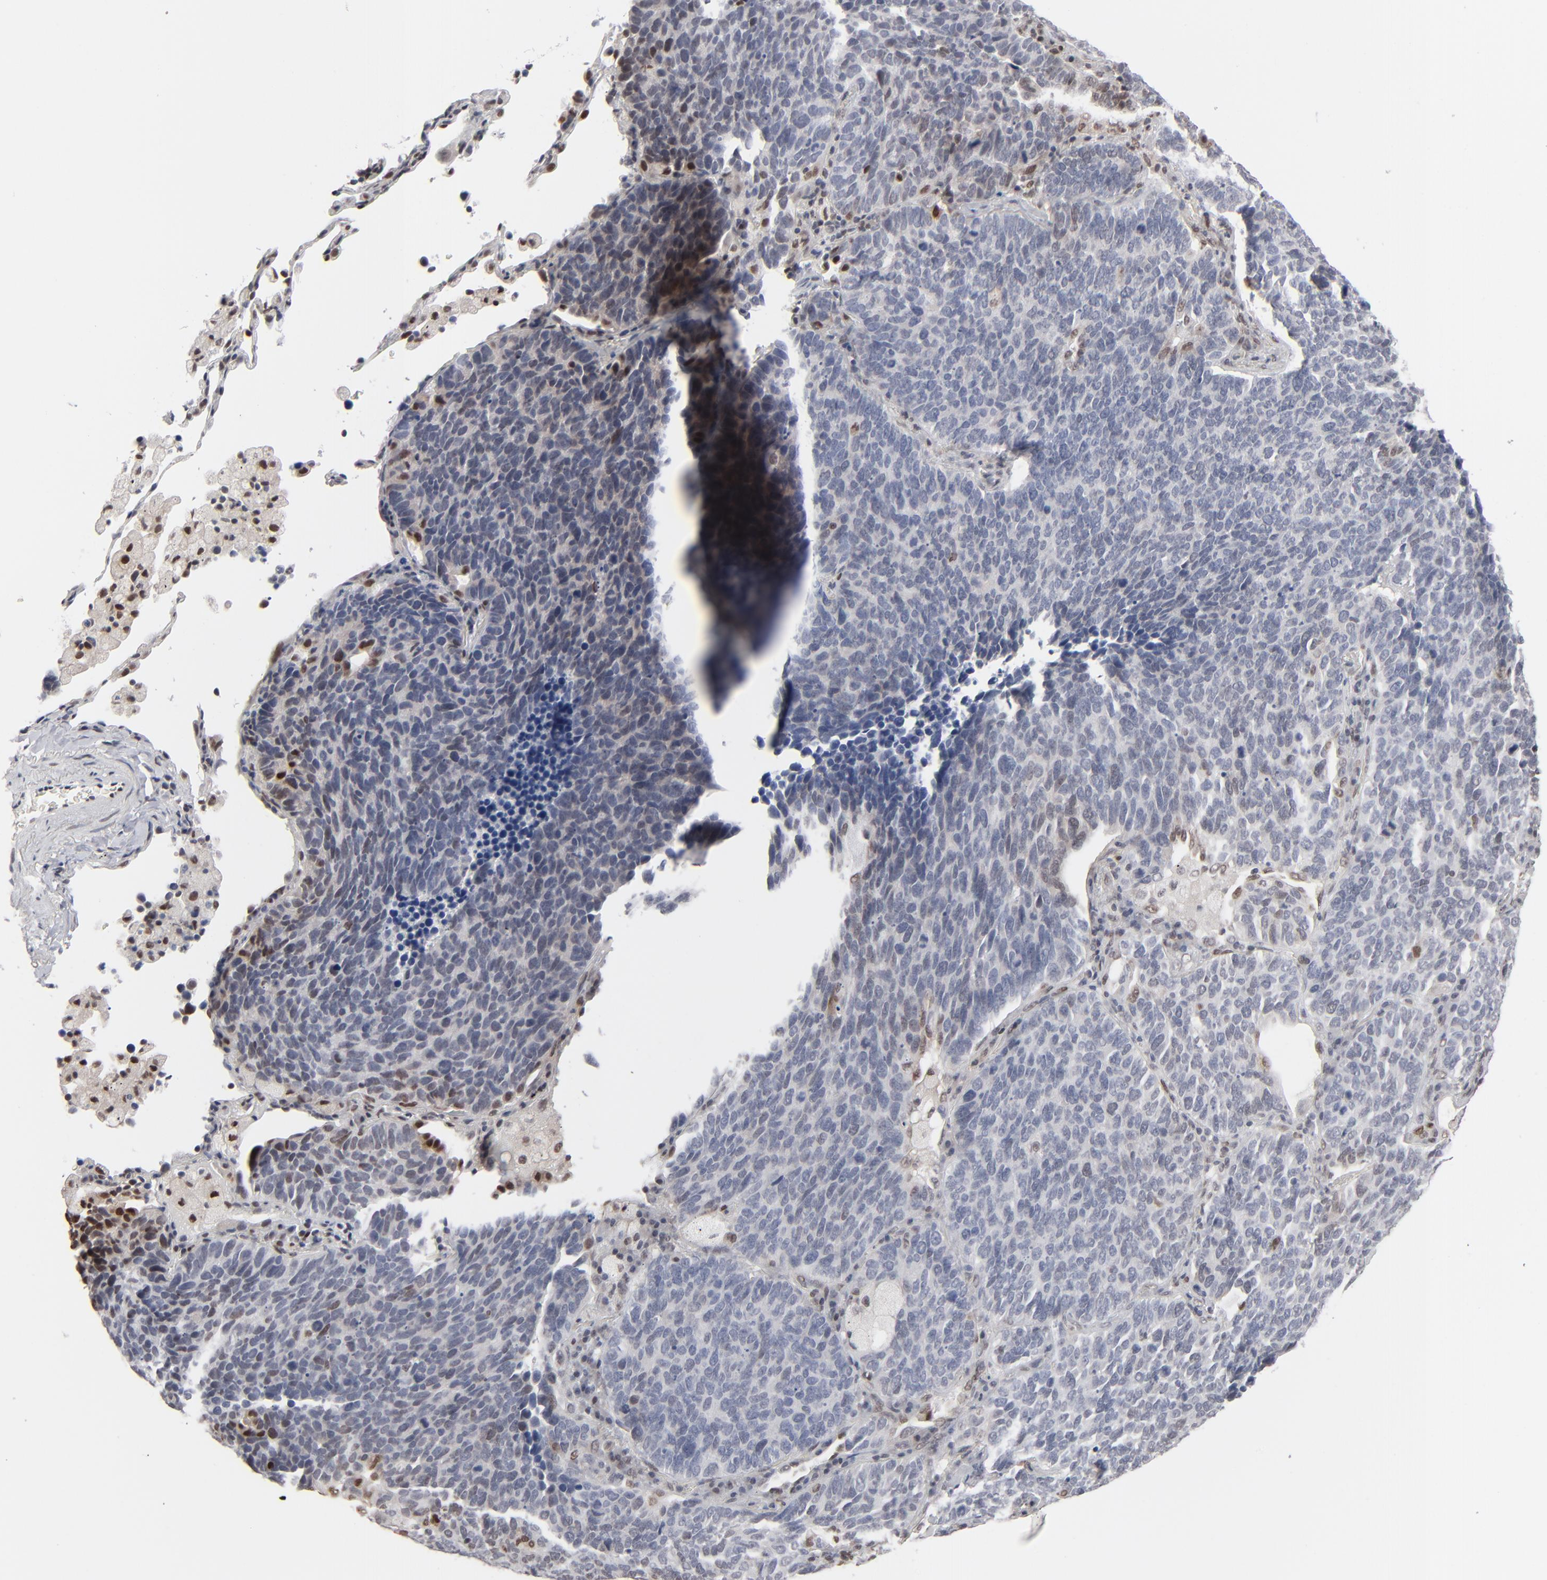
{"staining": {"intensity": "moderate", "quantity": "<25%", "location": "nuclear"}, "tissue": "lung cancer", "cell_type": "Tumor cells", "image_type": "cancer", "snomed": [{"axis": "morphology", "description": "Neoplasm, malignant, NOS"}, {"axis": "topography", "description": "Lung"}], "caption": "Tumor cells display low levels of moderate nuclear staining in about <25% of cells in human lung cancer (malignant neoplasm).", "gene": "IRF9", "patient": {"sex": "female", "age": 75}}